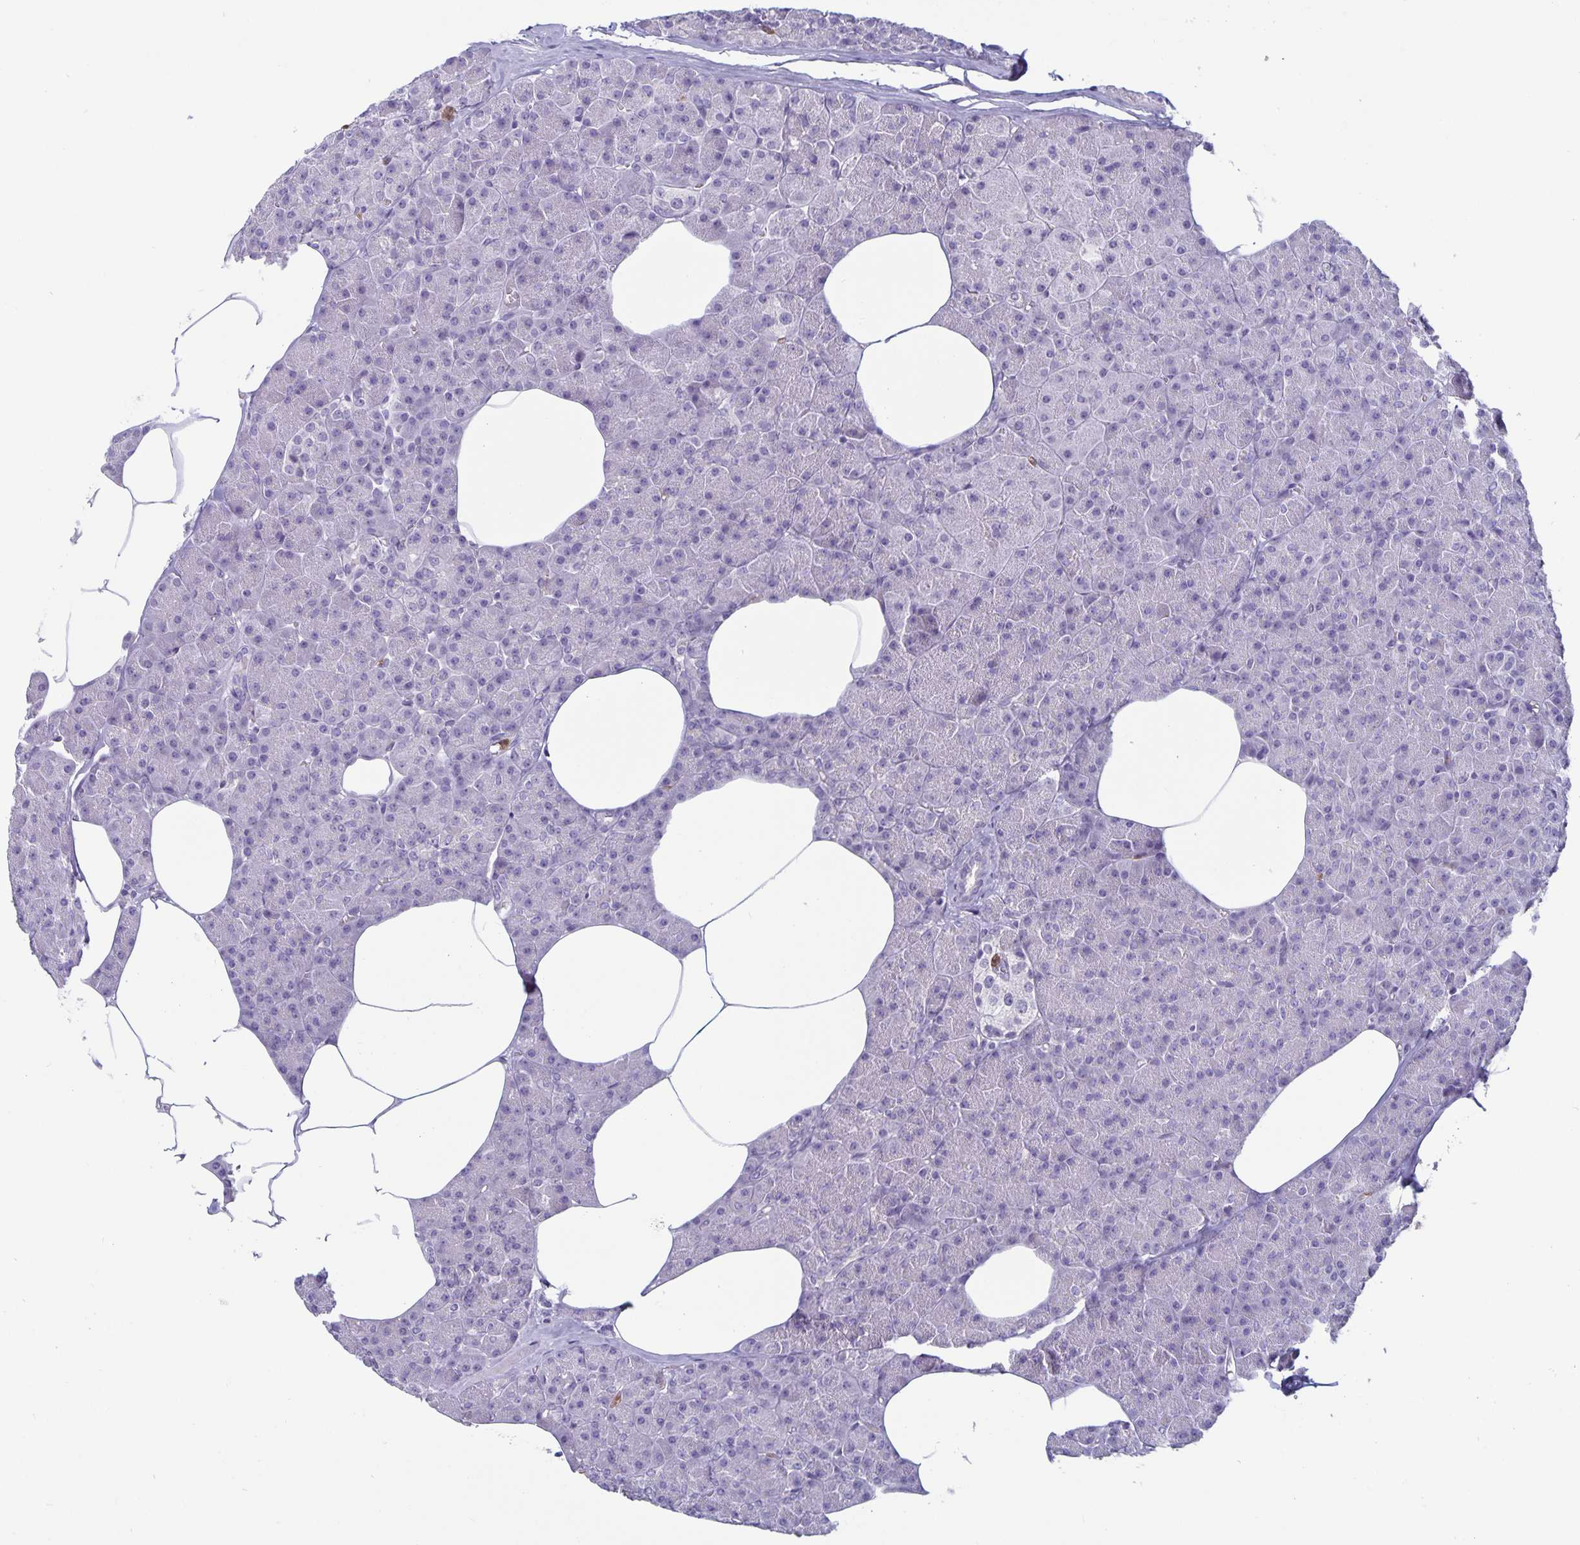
{"staining": {"intensity": "negative", "quantity": "none", "location": "none"}, "tissue": "pancreas", "cell_type": "Exocrine glandular cells", "image_type": "normal", "snomed": [{"axis": "morphology", "description": "Normal tissue, NOS"}, {"axis": "topography", "description": "Pancreas"}], "caption": "DAB (3,3'-diaminobenzidine) immunohistochemical staining of benign pancreas reveals no significant staining in exocrine glandular cells.", "gene": "PLCB3", "patient": {"sex": "female", "age": 45}}